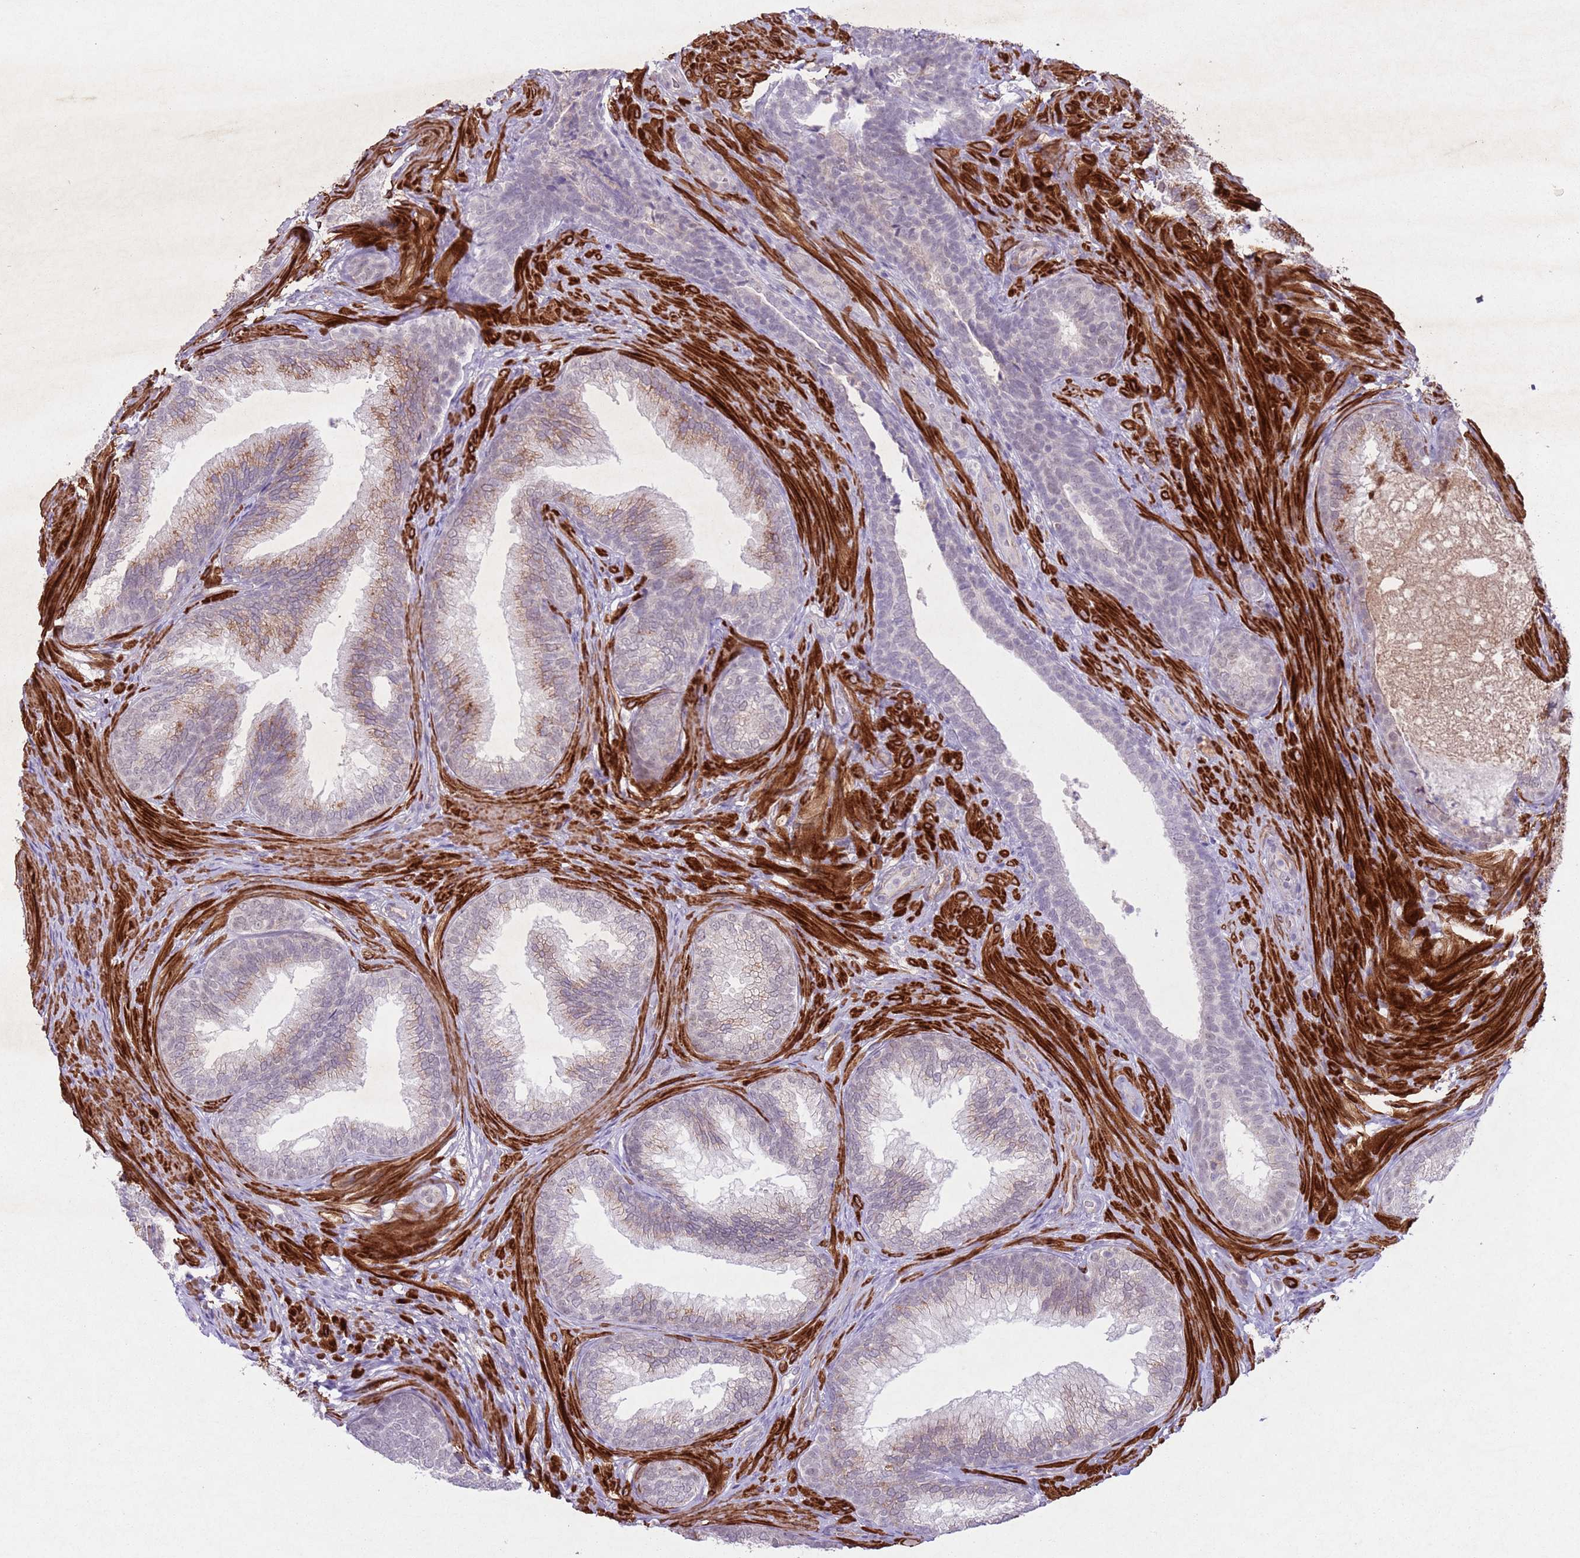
{"staining": {"intensity": "moderate", "quantity": "<25%", "location": "cytoplasmic/membranous"}, "tissue": "prostate", "cell_type": "Glandular cells", "image_type": "normal", "snomed": [{"axis": "morphology", "description": "Normal tissue, NOS"}, {"axis": "topography", "description": "Prostate"}], "caption": "Protein analysis of unremarkable prostate exhibits moderate cytoplasmic/membranous positivity in about <25% of glandular cells. The staining is performed using DAB (3,3'-diaminobenzidine) brown chromogen to label protein expression. The nuclei are counter-stained blue using hematoxylin.", "gene": "CCNI", "patient": {"sex": "male", "age": 76}}